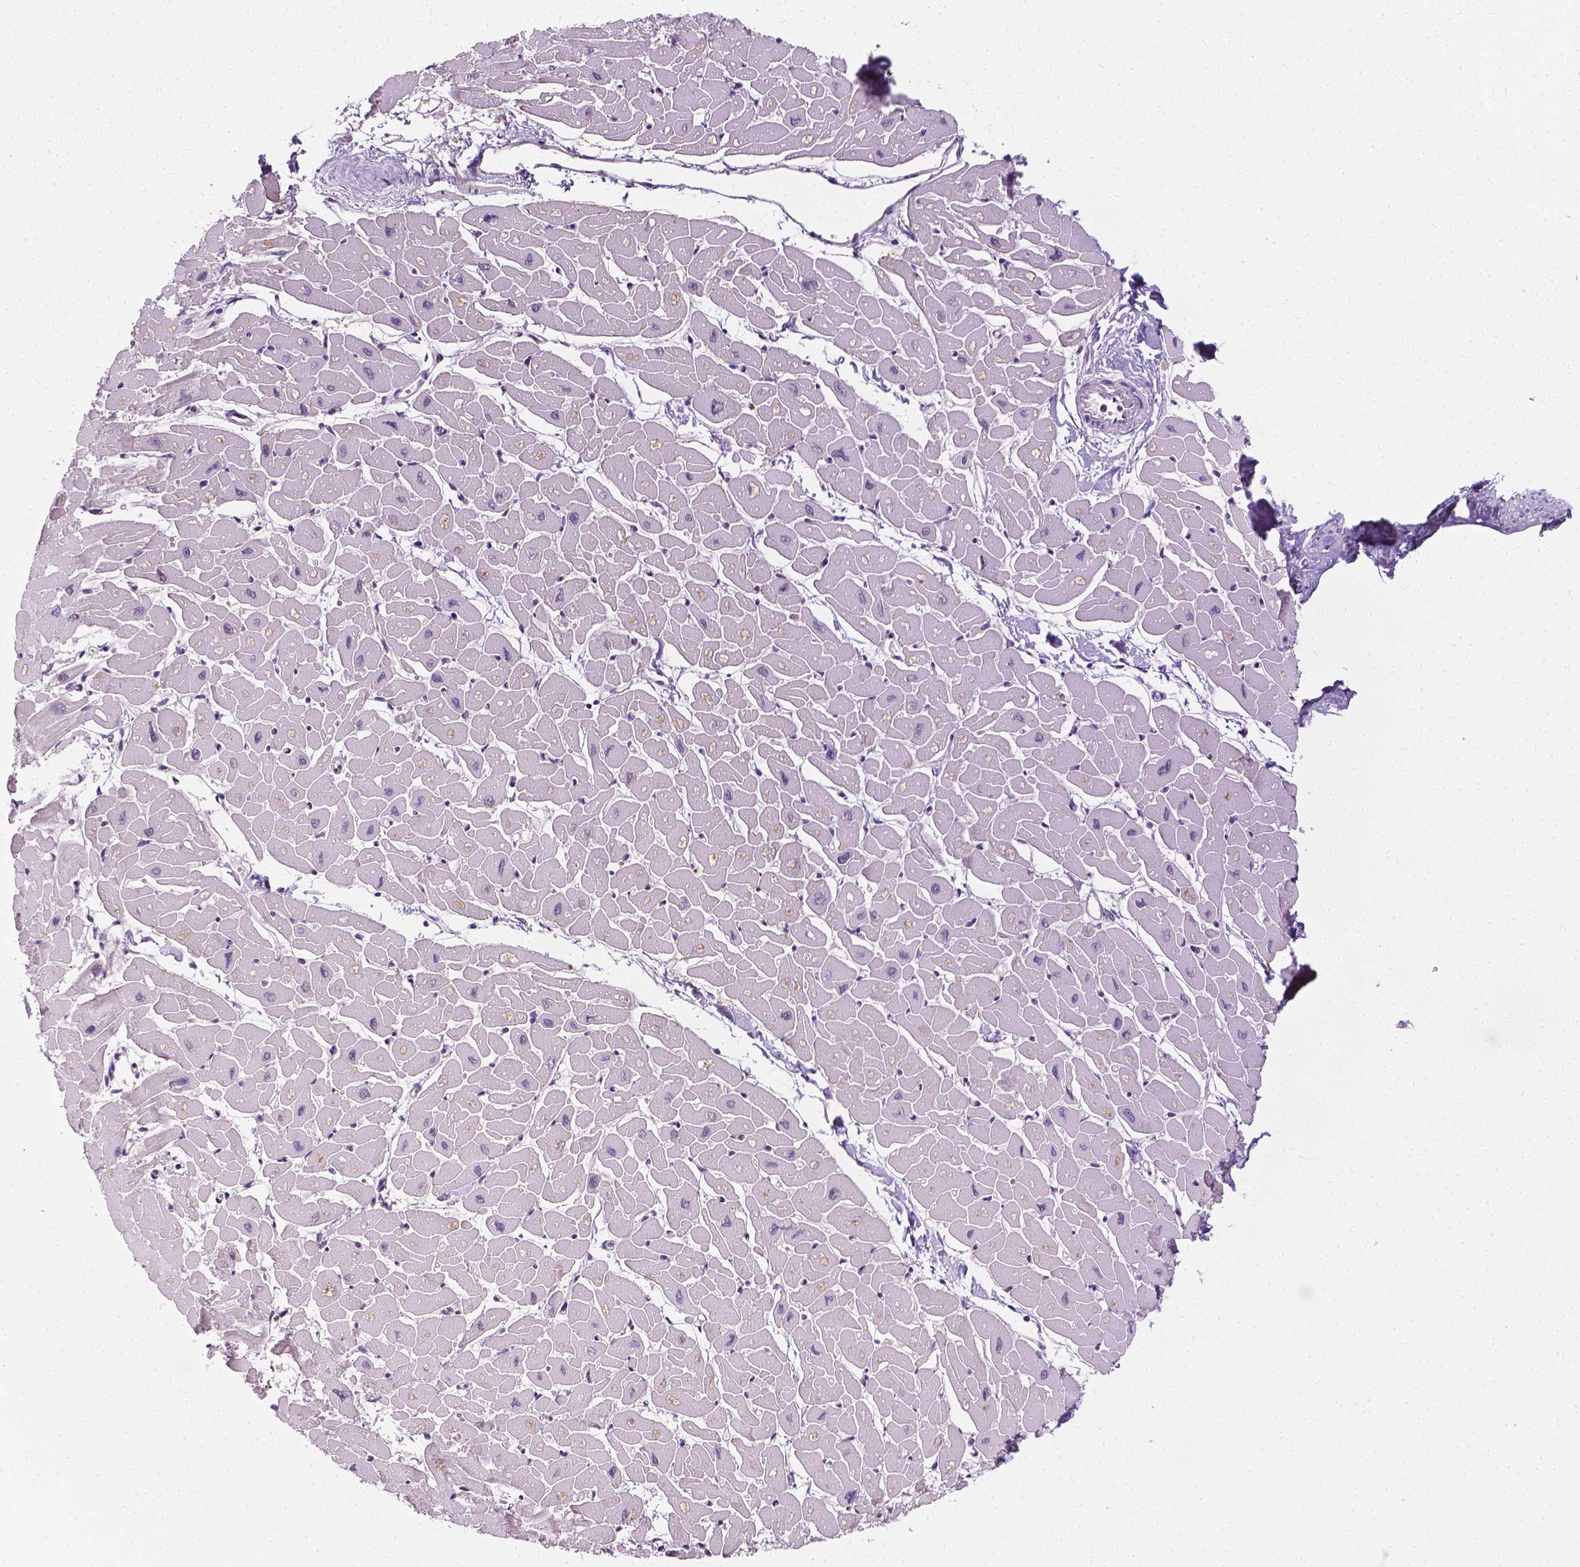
{"staining": {"intensity": "negative", "quantity": "none", "location": "none"}, "tissue": "heart muscle", "cell_type": "Cardiomyocytes", "image_type": "normal", "snomed": [{"axis": "morphology", "description": "Normal tissue, NOS"}, {"axis": "topography", "description": "Heart"}], "caption": "Photomicrograph shows no protein positivity in cardiomyocytes of unremarkable heart muscle. (DAB (3,3'-diaminobenzidine) IHC visualized using brightfield microscopy, high magnification).", "gene": "MCOLN3", "patient": {"sex": "male", "age": 57}}